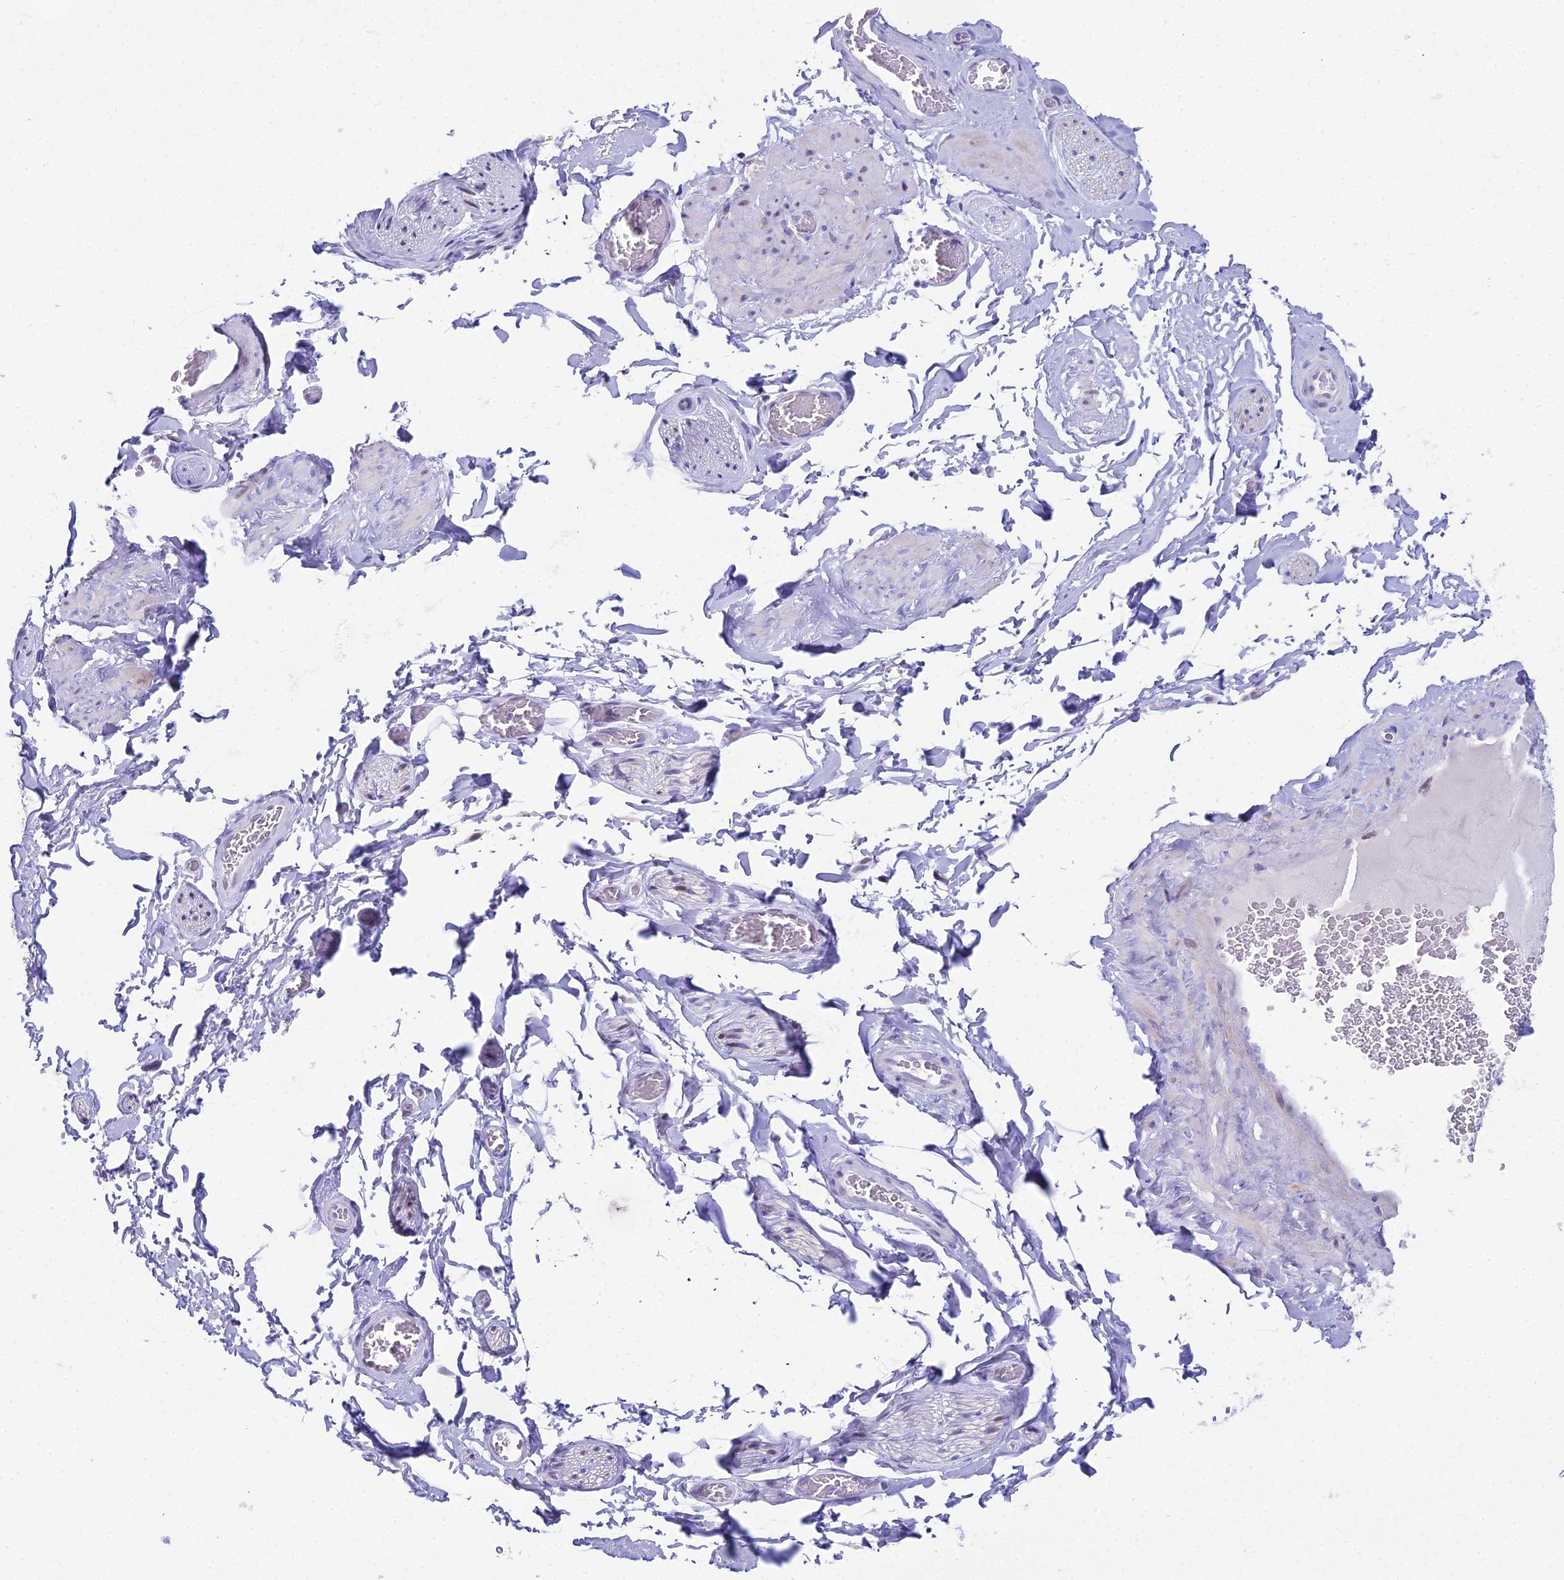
{"staining": {"intensity": "negative", "quantity": "none", "location": "none"}, "tissue": "adipose tissue", "cell_type": "Adipocytes", "image_type": "normal", "snomed": [{"axis": "morphology", "description": "Normal tissue, NOS"}, {"axis": "topography", "description": "Soft tissue"}, {"axis": "topography", "description": "Adipose tissue"}, {"axis": "topography", "description": "Vascular tissue"}, {"axis": "topography", "description": "Peripheral nerve tissue"}], "caption": "DAB immunohistochemical staining of normal adipose tissue reveals no significant positivity in adipocytes. Brightfield microscopy of immunohistochemistry (IHC) stained with DAB (3,3'-diaminobenzidine) (brown) and hematoxylin (blue), captured at high magnification.", "gene": "CC2D2A", "patient": {"sex": "male", "age": 46}}